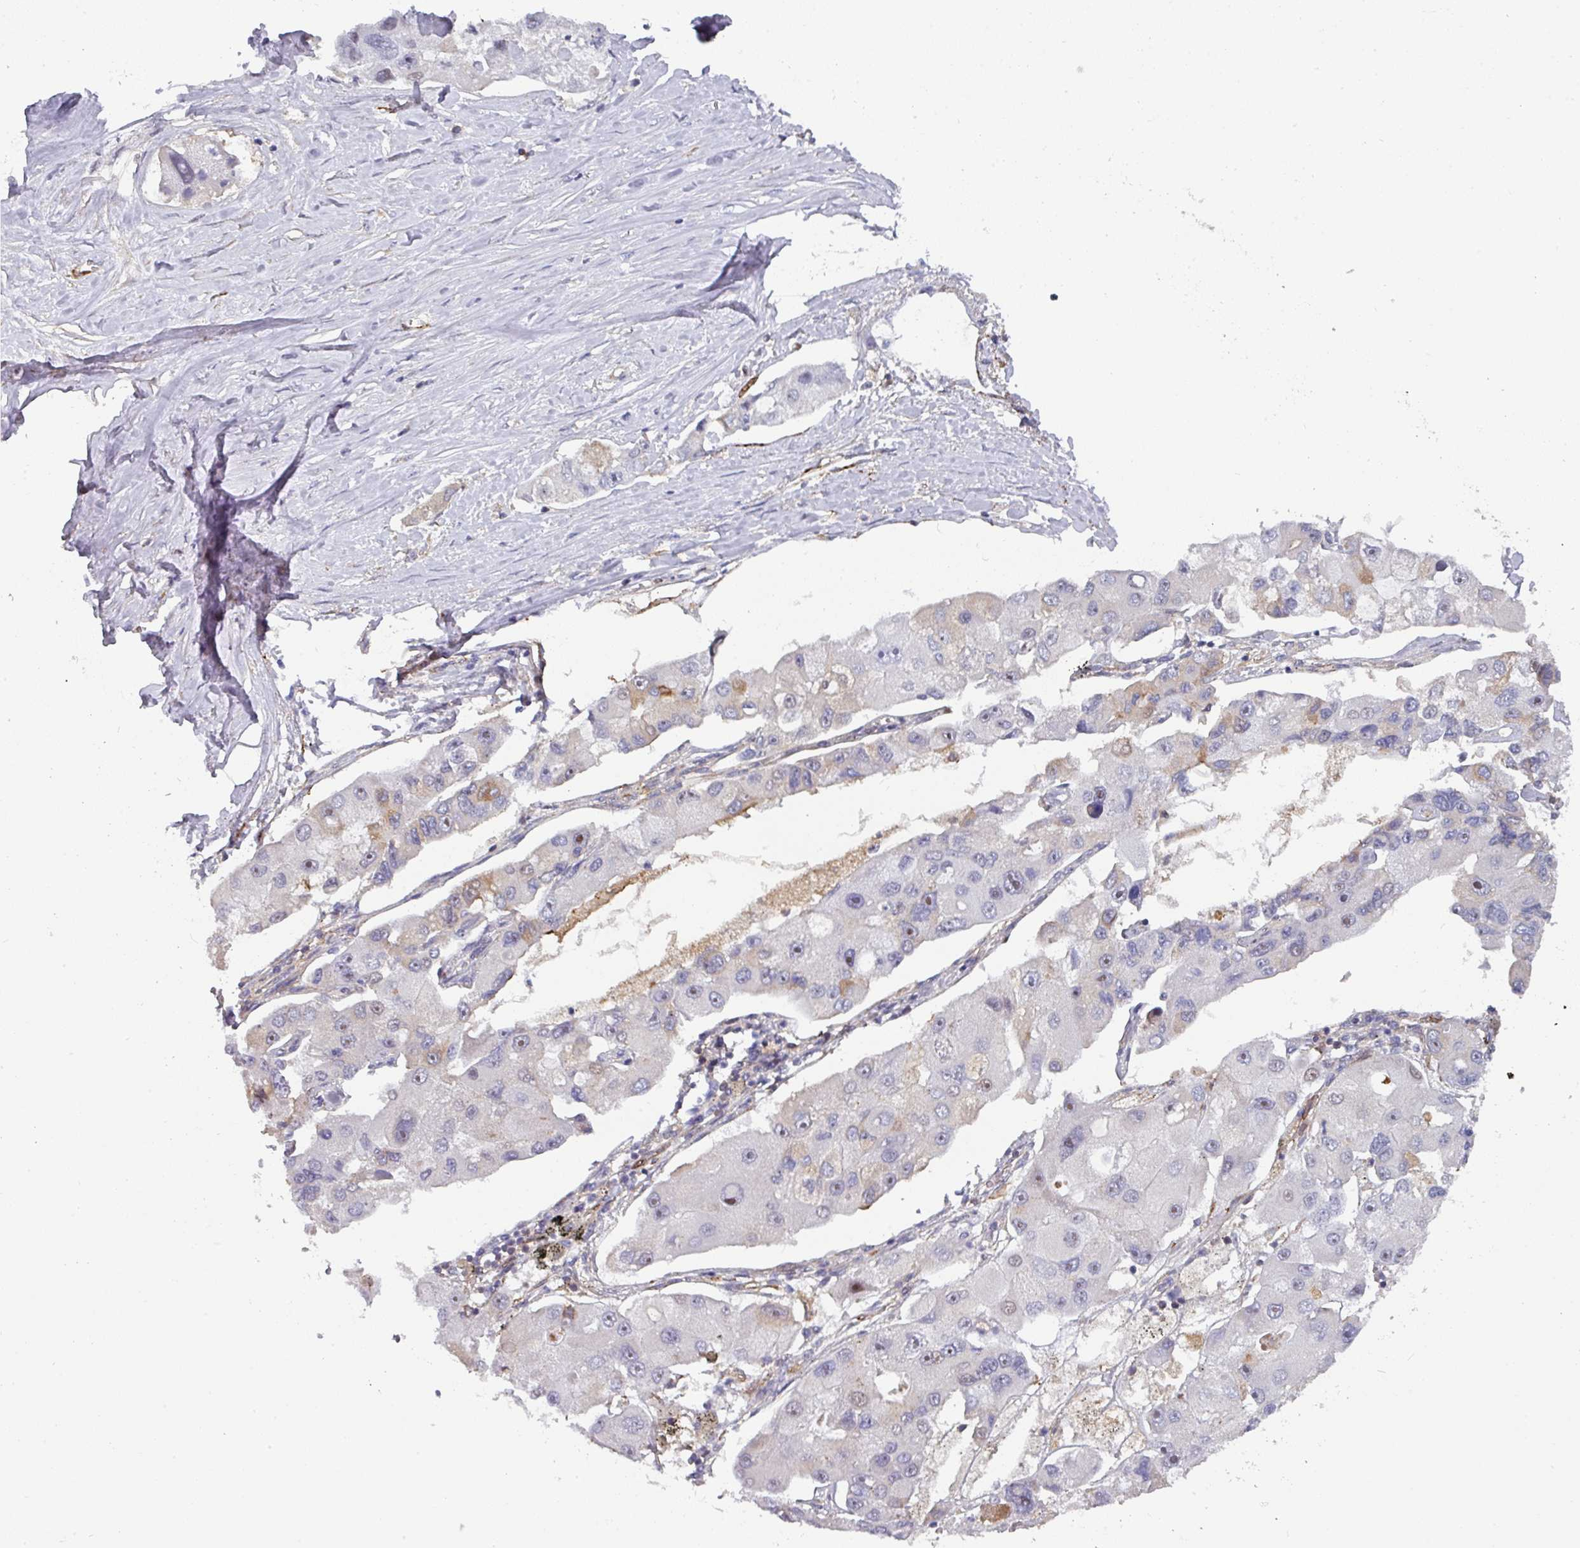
{"staining": {"intensity": "weak", "quantity": "<25%", "location": "cytoplasmic/membranous"}, "tissue": "lung cancer", "cell_type": "Tumor cells", "image_type": "cancer", "snomed": [{"axis": "morphology", "description": "Adenocarcinoma, NOS"}, {"axis": "topography", "description": "Lung"}], "caption": "This is an immunohistochemistry (IHC) micrograph of human lung cancer (adenocarcinoma). There is no expression in tumor cells.", "gene": "BEND5", "patient": {"sex": "female", "age": 54}}